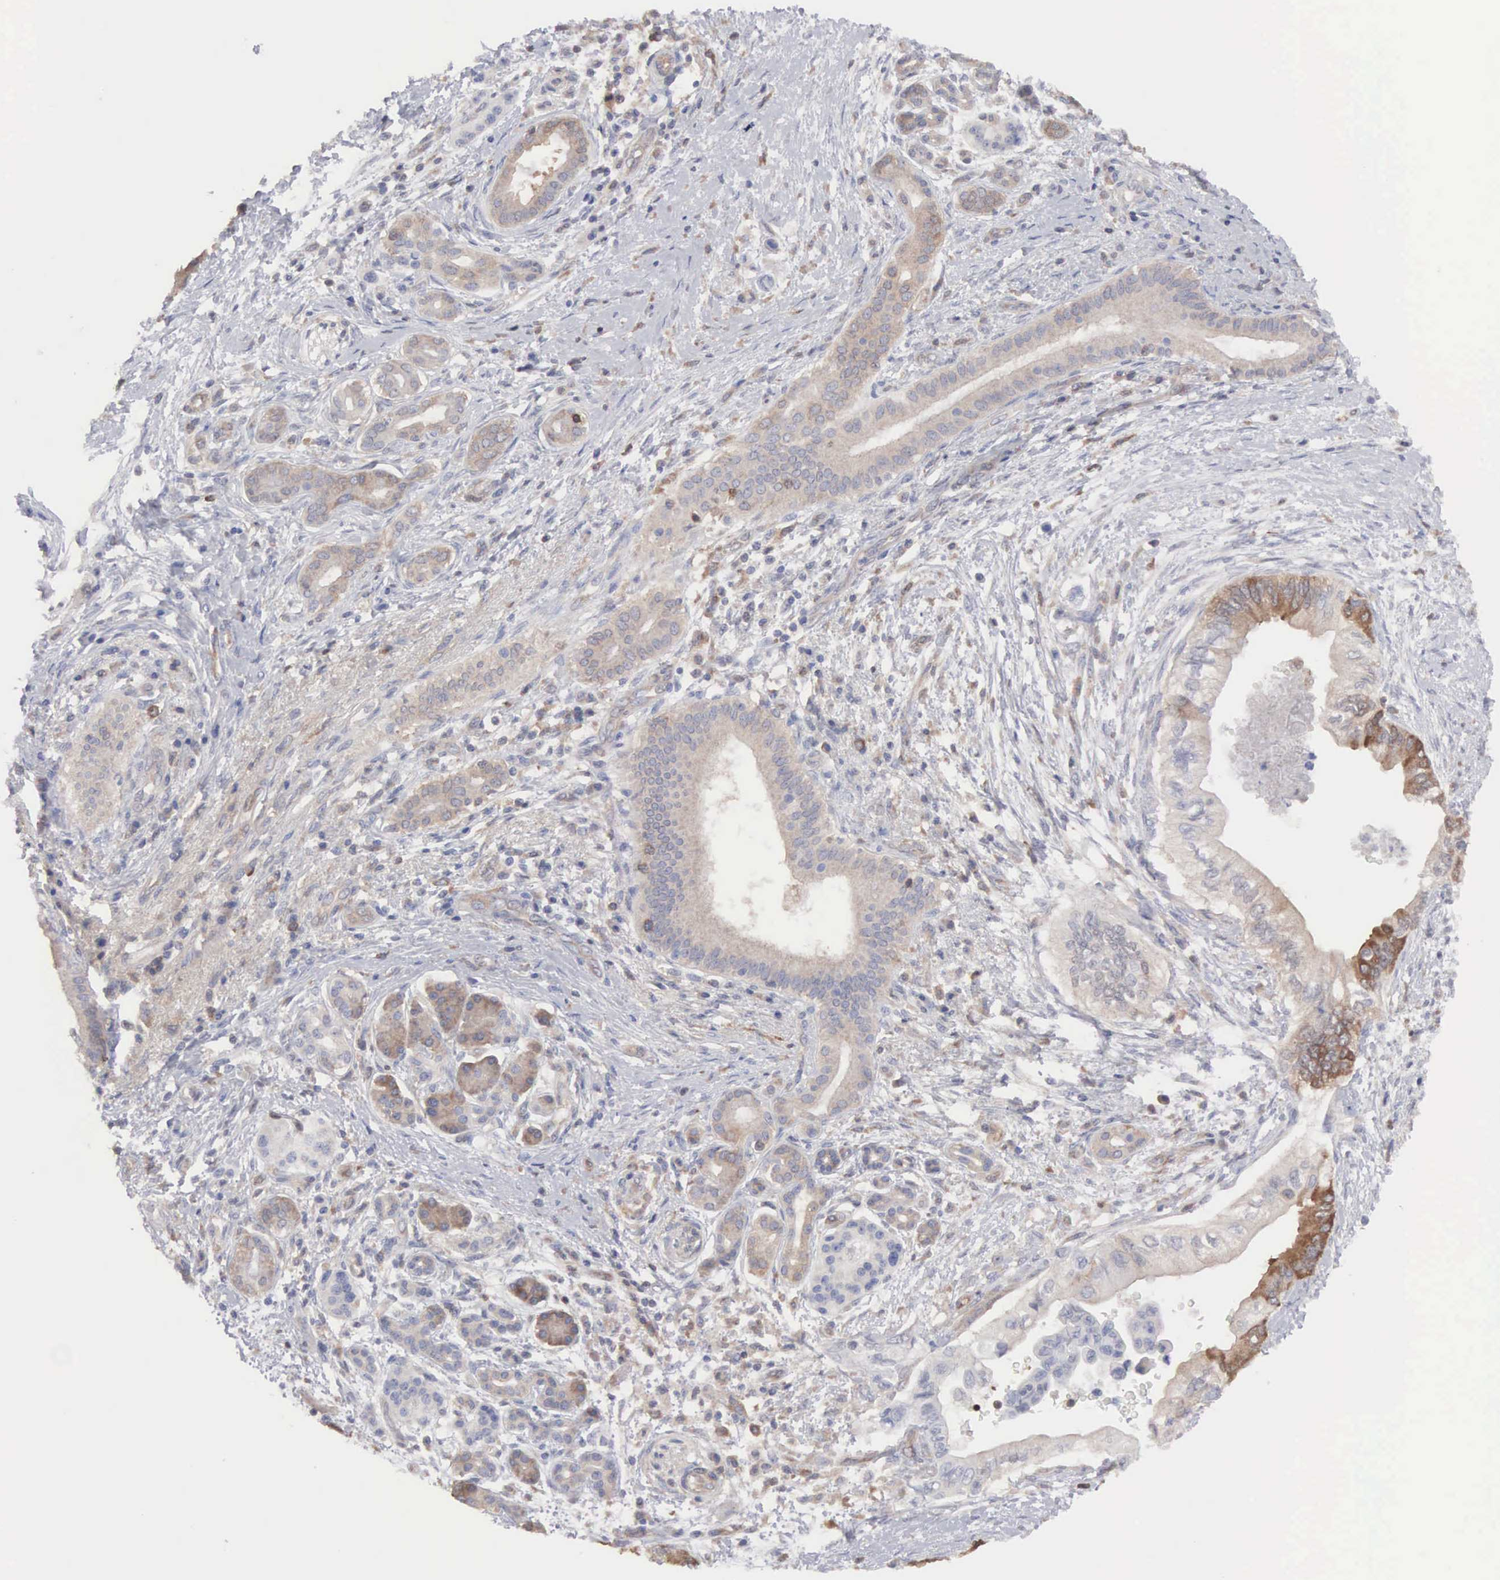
{"staining": {"intensity": "moderate", "quantity": "<25%", "location": "cytoplasmic/membranous"}, "tissue": "pancreatic cancer", "cell_type": "Tumor cells", "image_type": "cancer", "snomed": [{"axis": "morphology", "description": "Adenocarcinoma, NOS"}, {"axis": "topography", "description": "Pancreas"}], "caption": "Immunohistochemistry micrograph of human pancreatic adenocarcinoma stained for a protein (brown), which displays low levels of moderate cytoplasmic/membranous staining in about <25% of tumor cells.", "gene": "MTHFD1", "patient": {"sex": "female", "age": 66}}